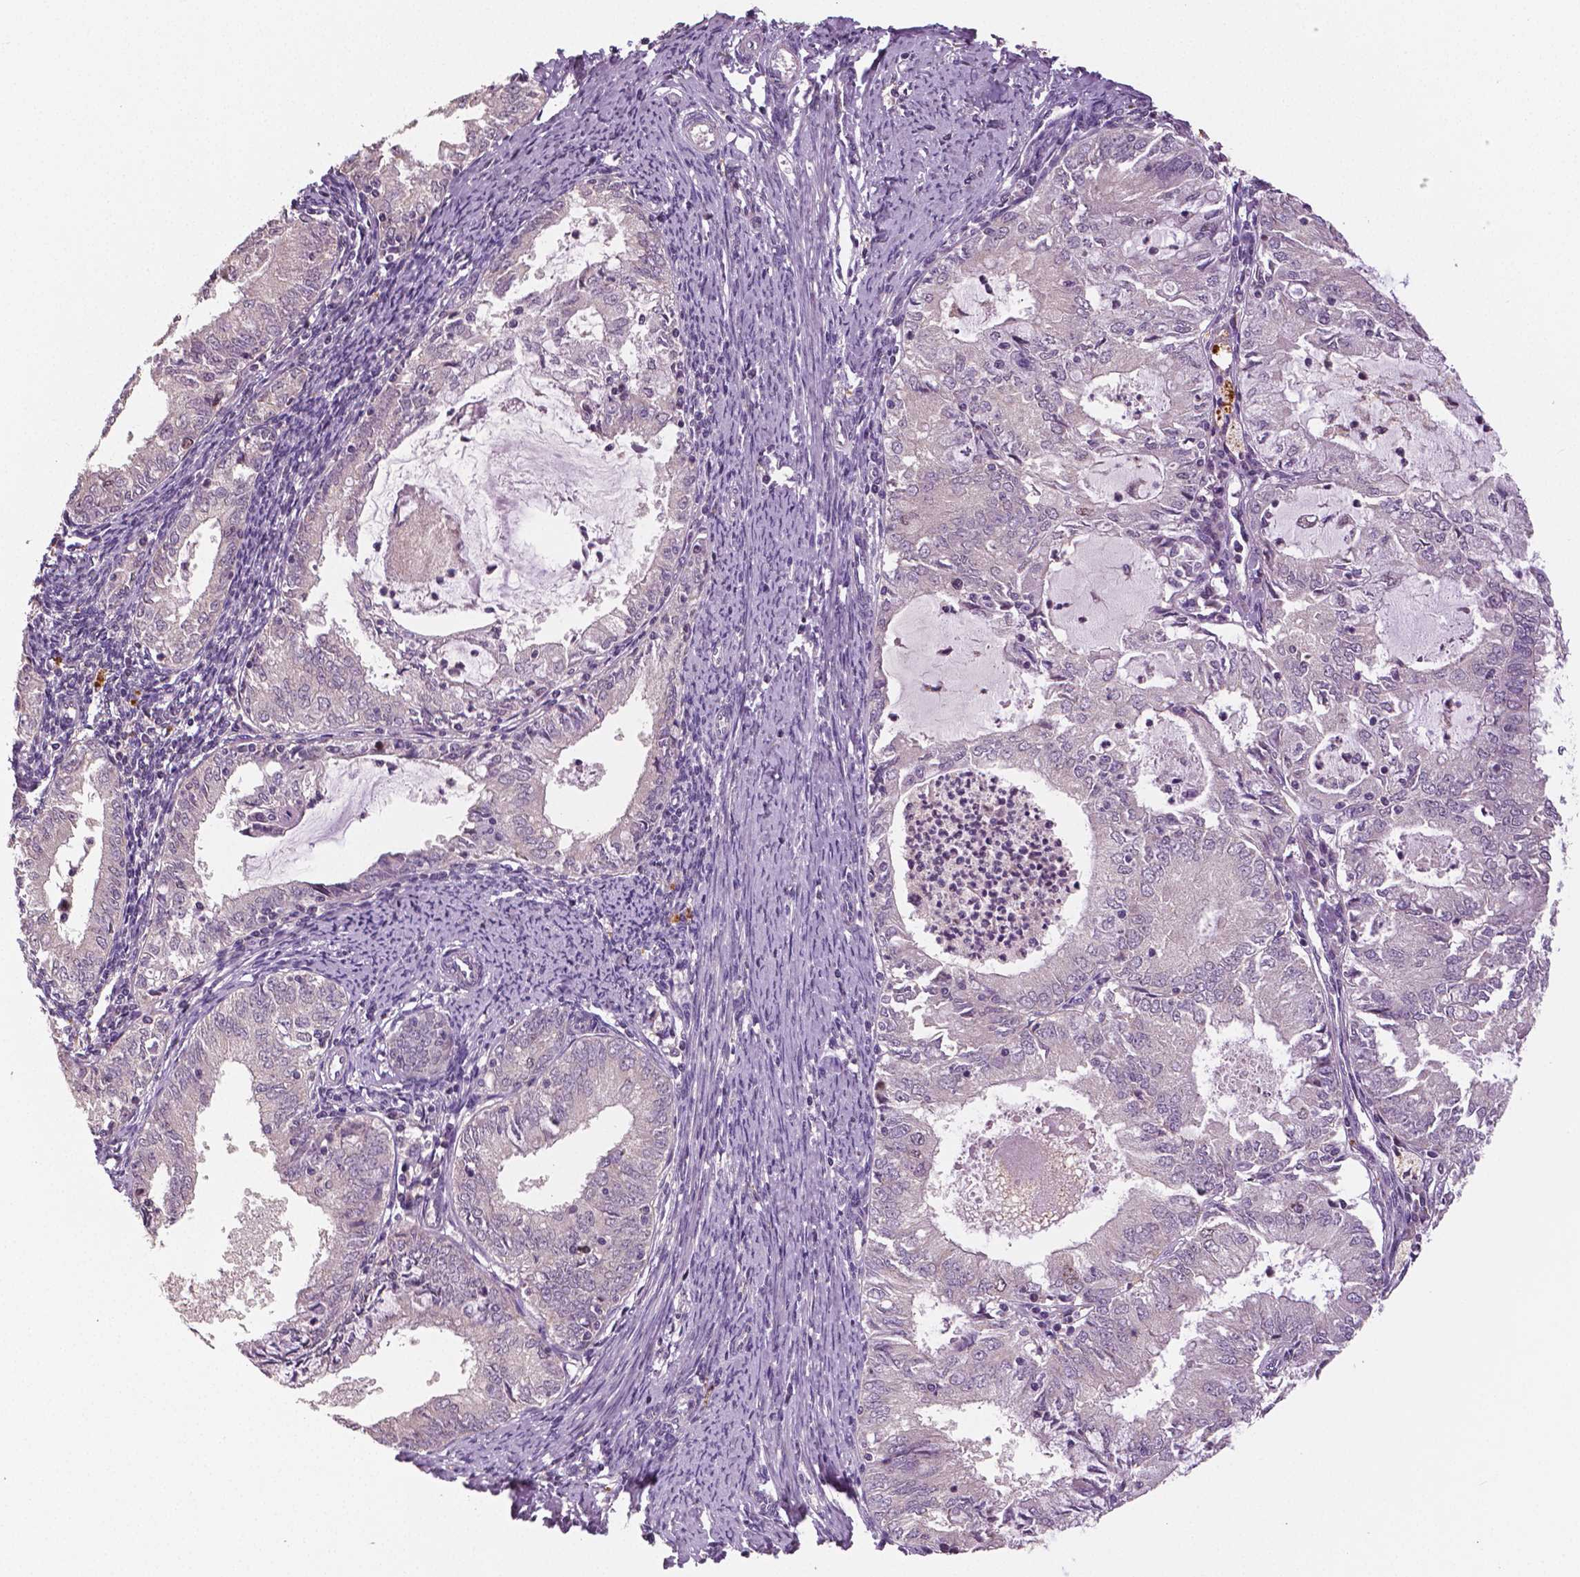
{"staining": {"intensity": "negative", "quantity": "none", "location": "none"}, "tissue": "endometrial cancer", "cell_type": "Tumor cells", "image_type": "cancer", "snomed": [{"axis": "morphology", "description": "Adenocarcinoma, NOS"}, {"axis": "topography", "description": "Endometrium"}], "caption": "DAB (3,3'-diaminobenzidine) immunohistochemical staining of adenocarcinoma (endometrial) exhibits no significant expression in tumor cells.", "gene": "MKI67", "patient": {"sex": "female", "age": 57}}